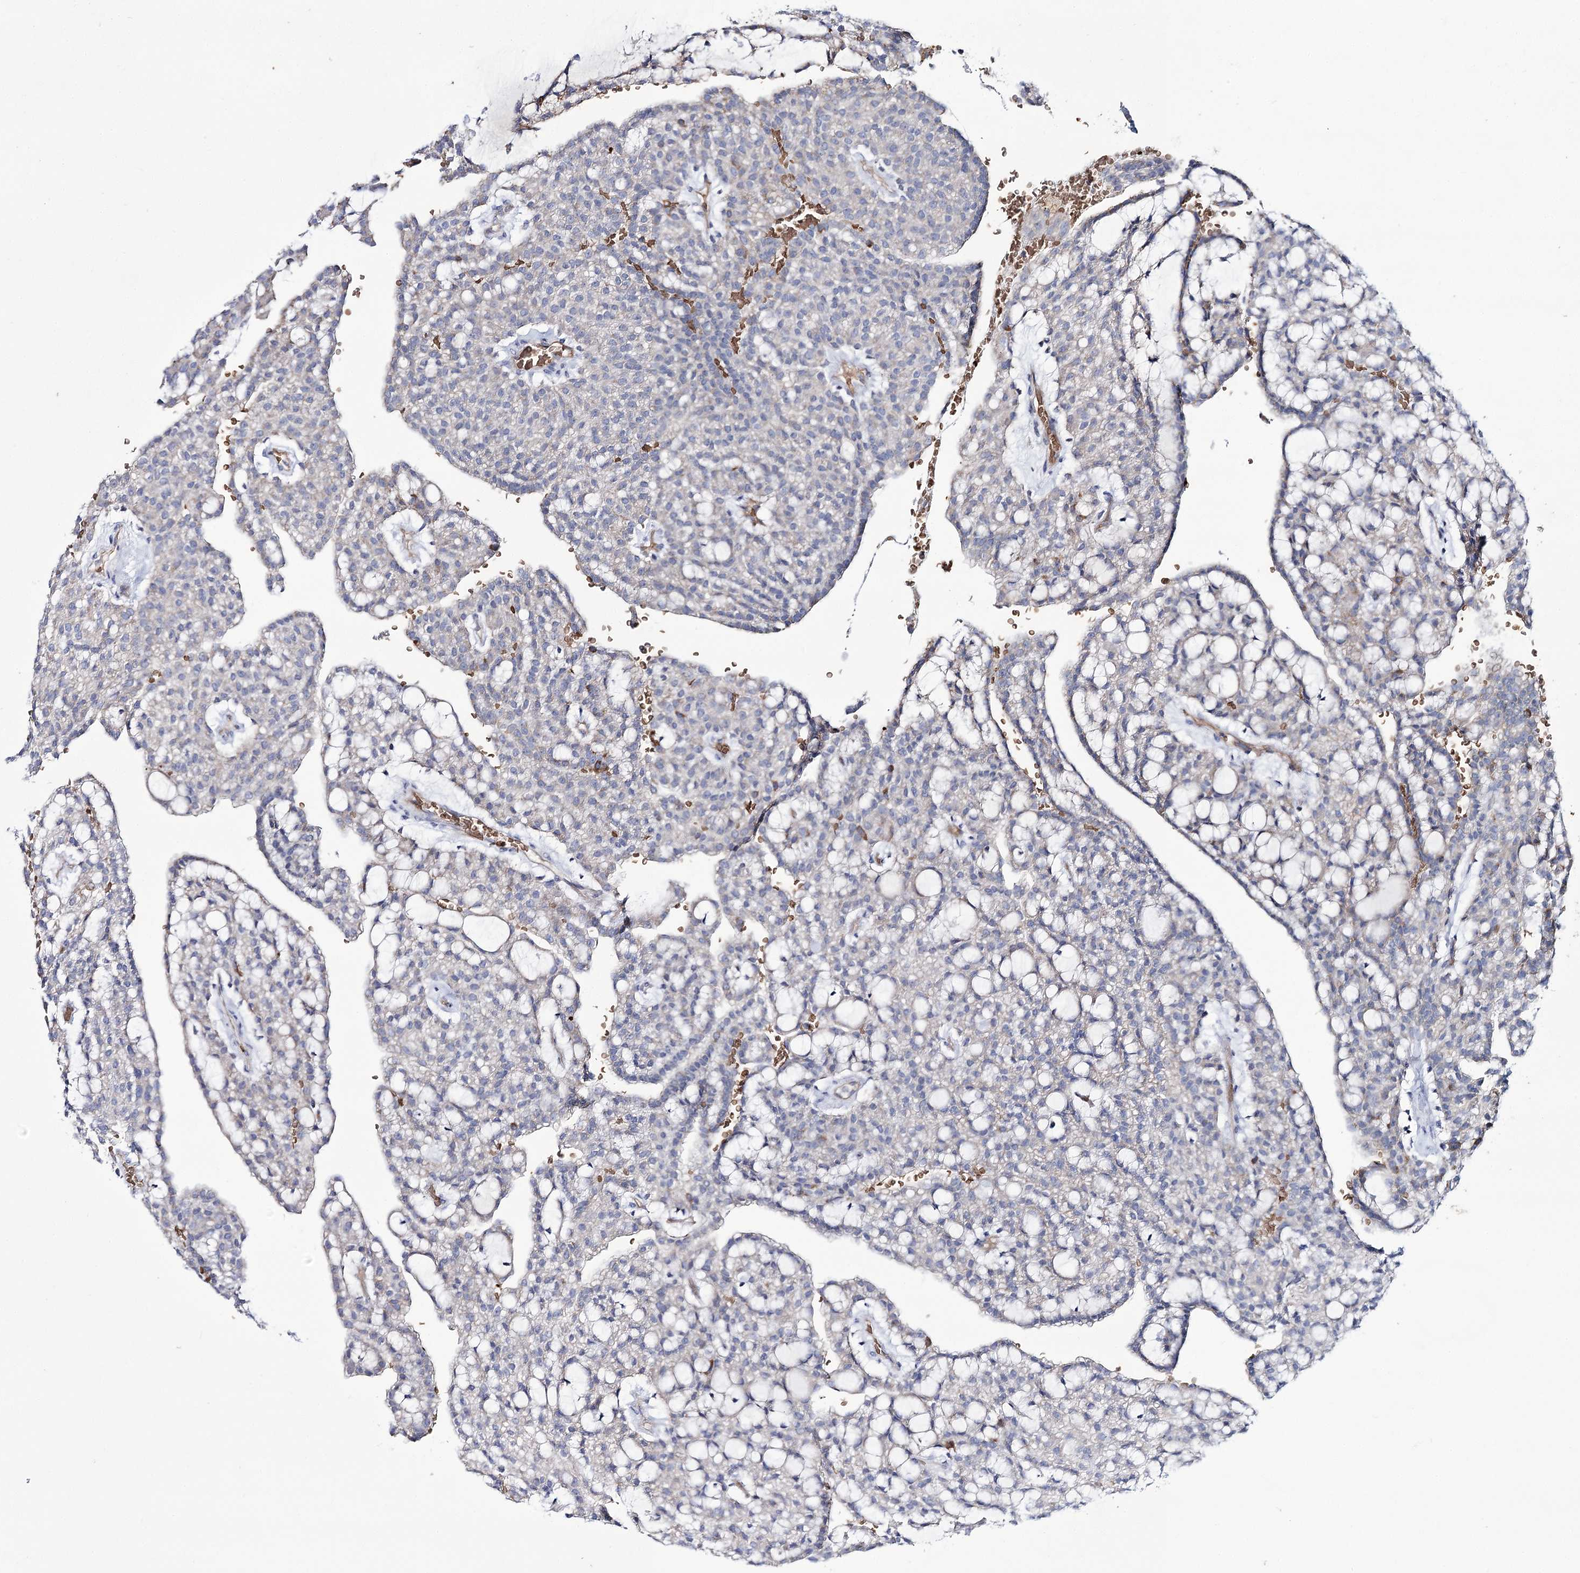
{"staining": {"intensity": "negative", "quantity": "none", "location": "none"}, "tissue": "renal cancer", "cell_type": "Tumor cells", "image_type": "cancer", "snomed": [{"axis": "morphology", "description": "Adenocarcinoma, NOS"}, {"axis": "topography", "description": "Kidney"}], "caption": "Renal adenocarcinoma was stained to show a protein in brown. There is no significant positivity in tumor cells. (IHC, brightfield microscopy, high magnification).", "gene": "GBF1", "patient": {"sex": "male", "age": 63}}